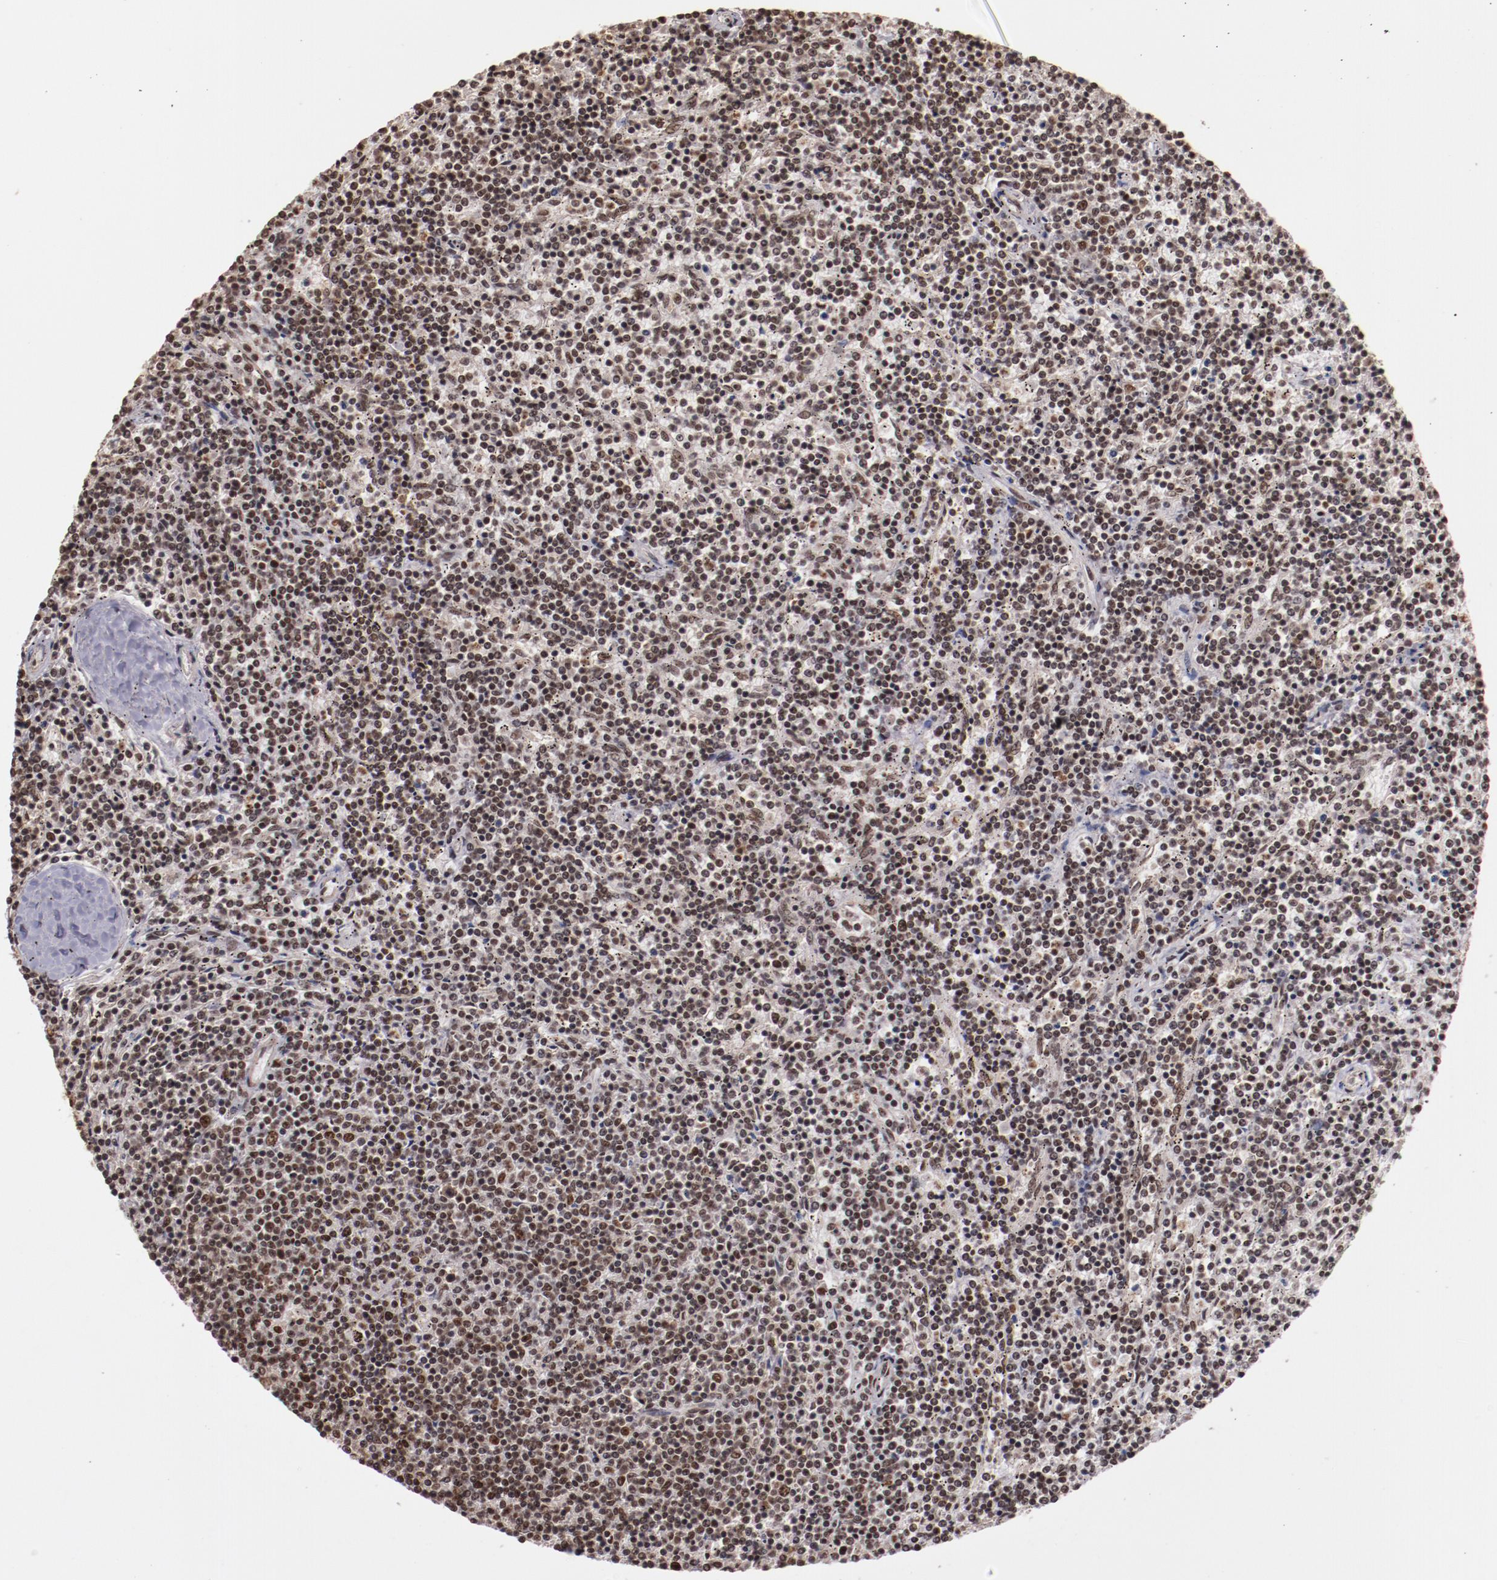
{"staining": {"intensity": "weak", "quantity": "<25%", "location": "nuclear"}, "tissue": "lymphoma", "cell_type": "Tumor cells", "image_type": "cancer", "snomed": [{"axis": "morphology", "description": "Malignant lymphoma, non-Hodgkin's type, Low grade"}, {"axis": "topography", "description": "Spleen"}], "caption": "IHC of human lymphoma reveals no expression in tumor cells. (DAB (3,3'-diaminobenzidine) immunohistochemistry, high magnification).", "gene": "STAG2", "patient": {"sex": "female", "age": 50}}